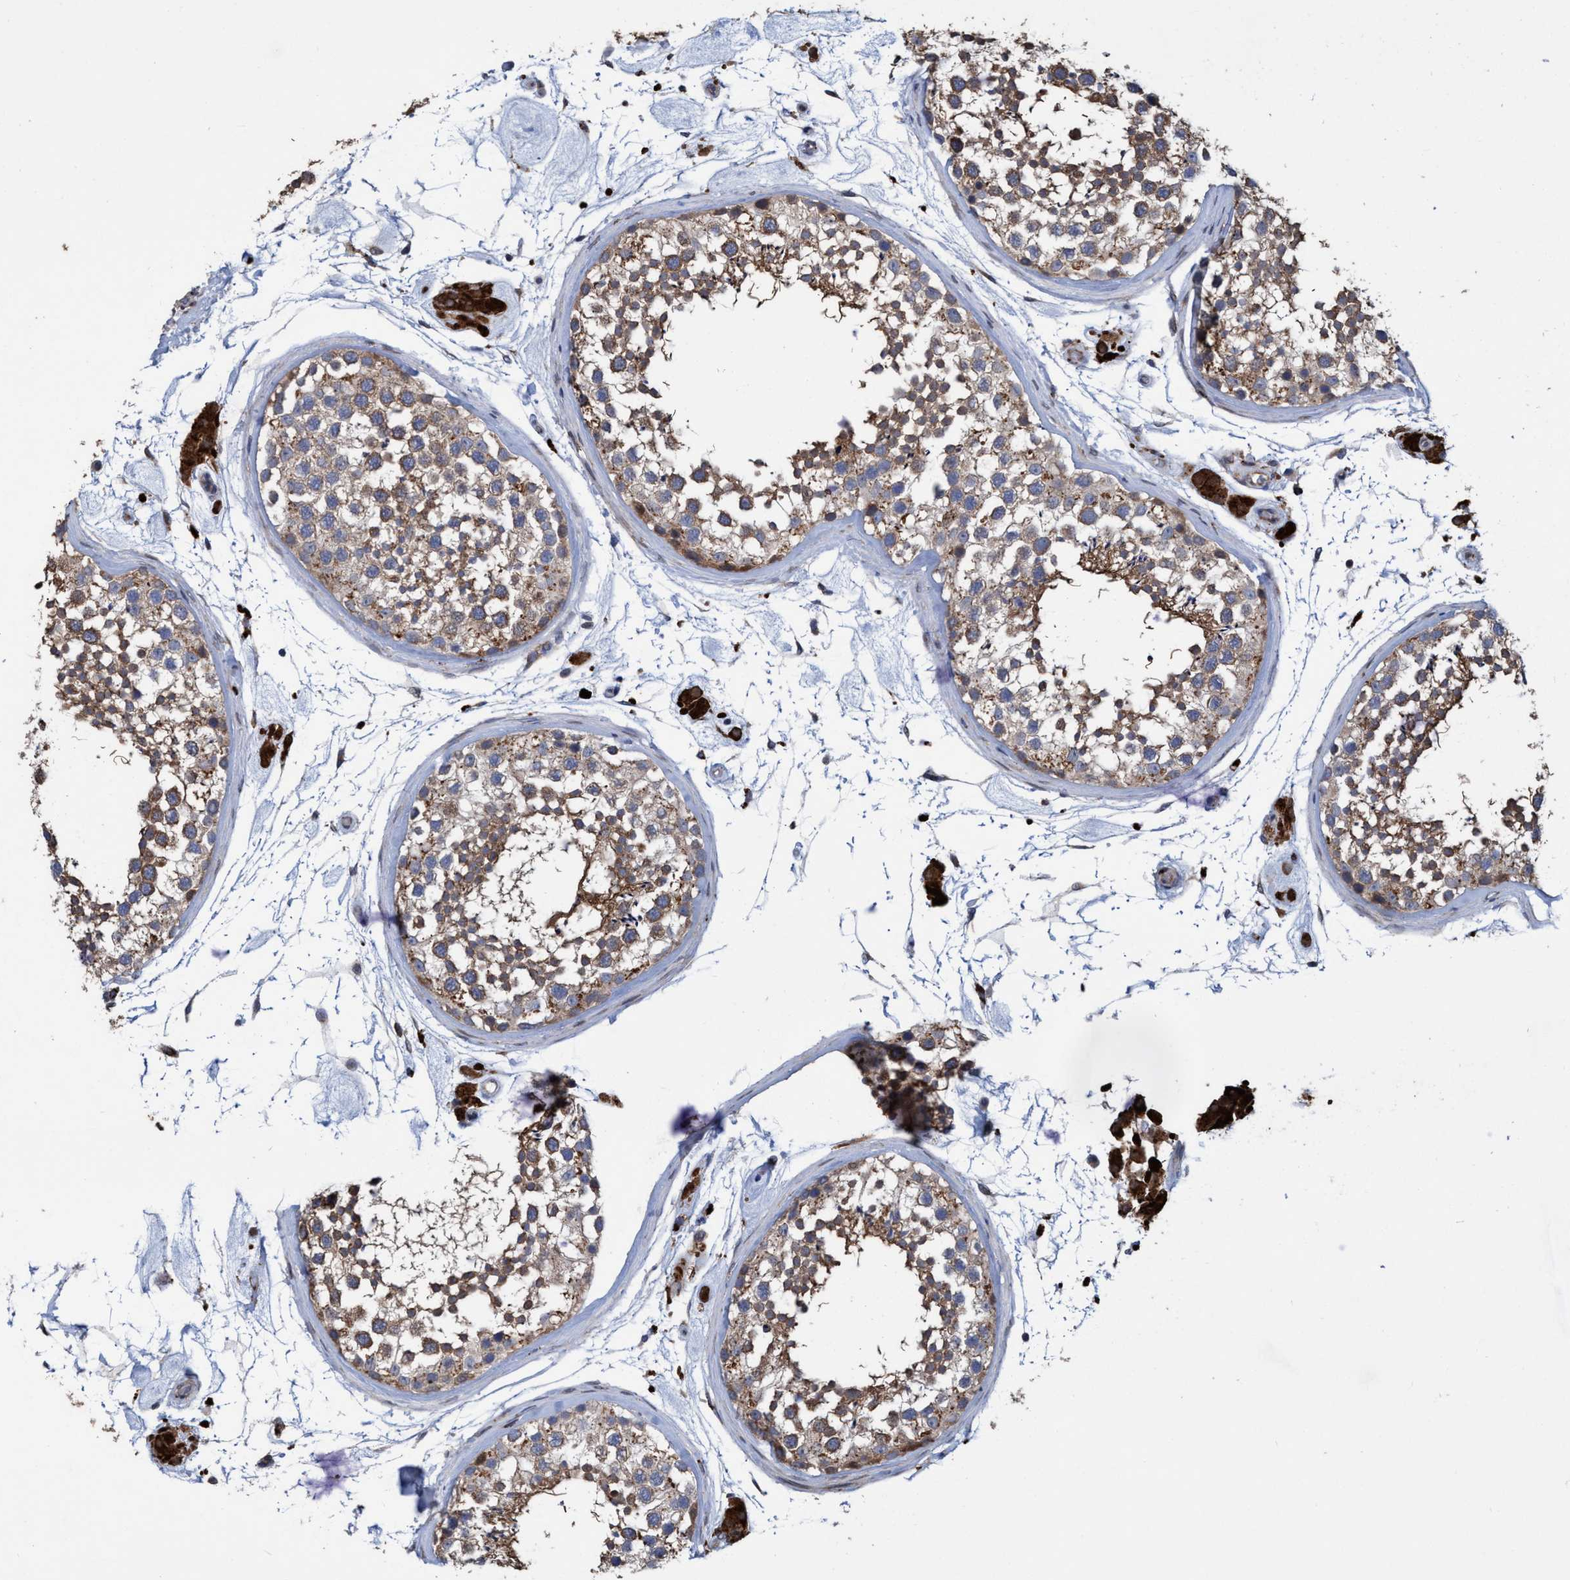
{"staining": {"intensity": "moderate", "quantity": ">75%", "location": "cytoplasmic/membranous"}, "tissue": "testis", "cell_type": "Cells in seminiferous ducts", "image_type": "normal", "snomed": [{"axis": "morphology", "description": "Normal tissue, NOS"}, {"axis": "topography", "description": "Testis"}], "caption": "Protein expression analysis of unremarkable testis reveals moderate cytoplasmic/membranous expression in approximately >75% of cells in seminiferous ducts. Using DAB (3,3'-diaminobenzidine) (brown) and hematoxylin (blue) stains, captured at high magnification using brightfield microscopy.", "gene": "BBS9", "patient": {"sex": "male", "age": 46}}